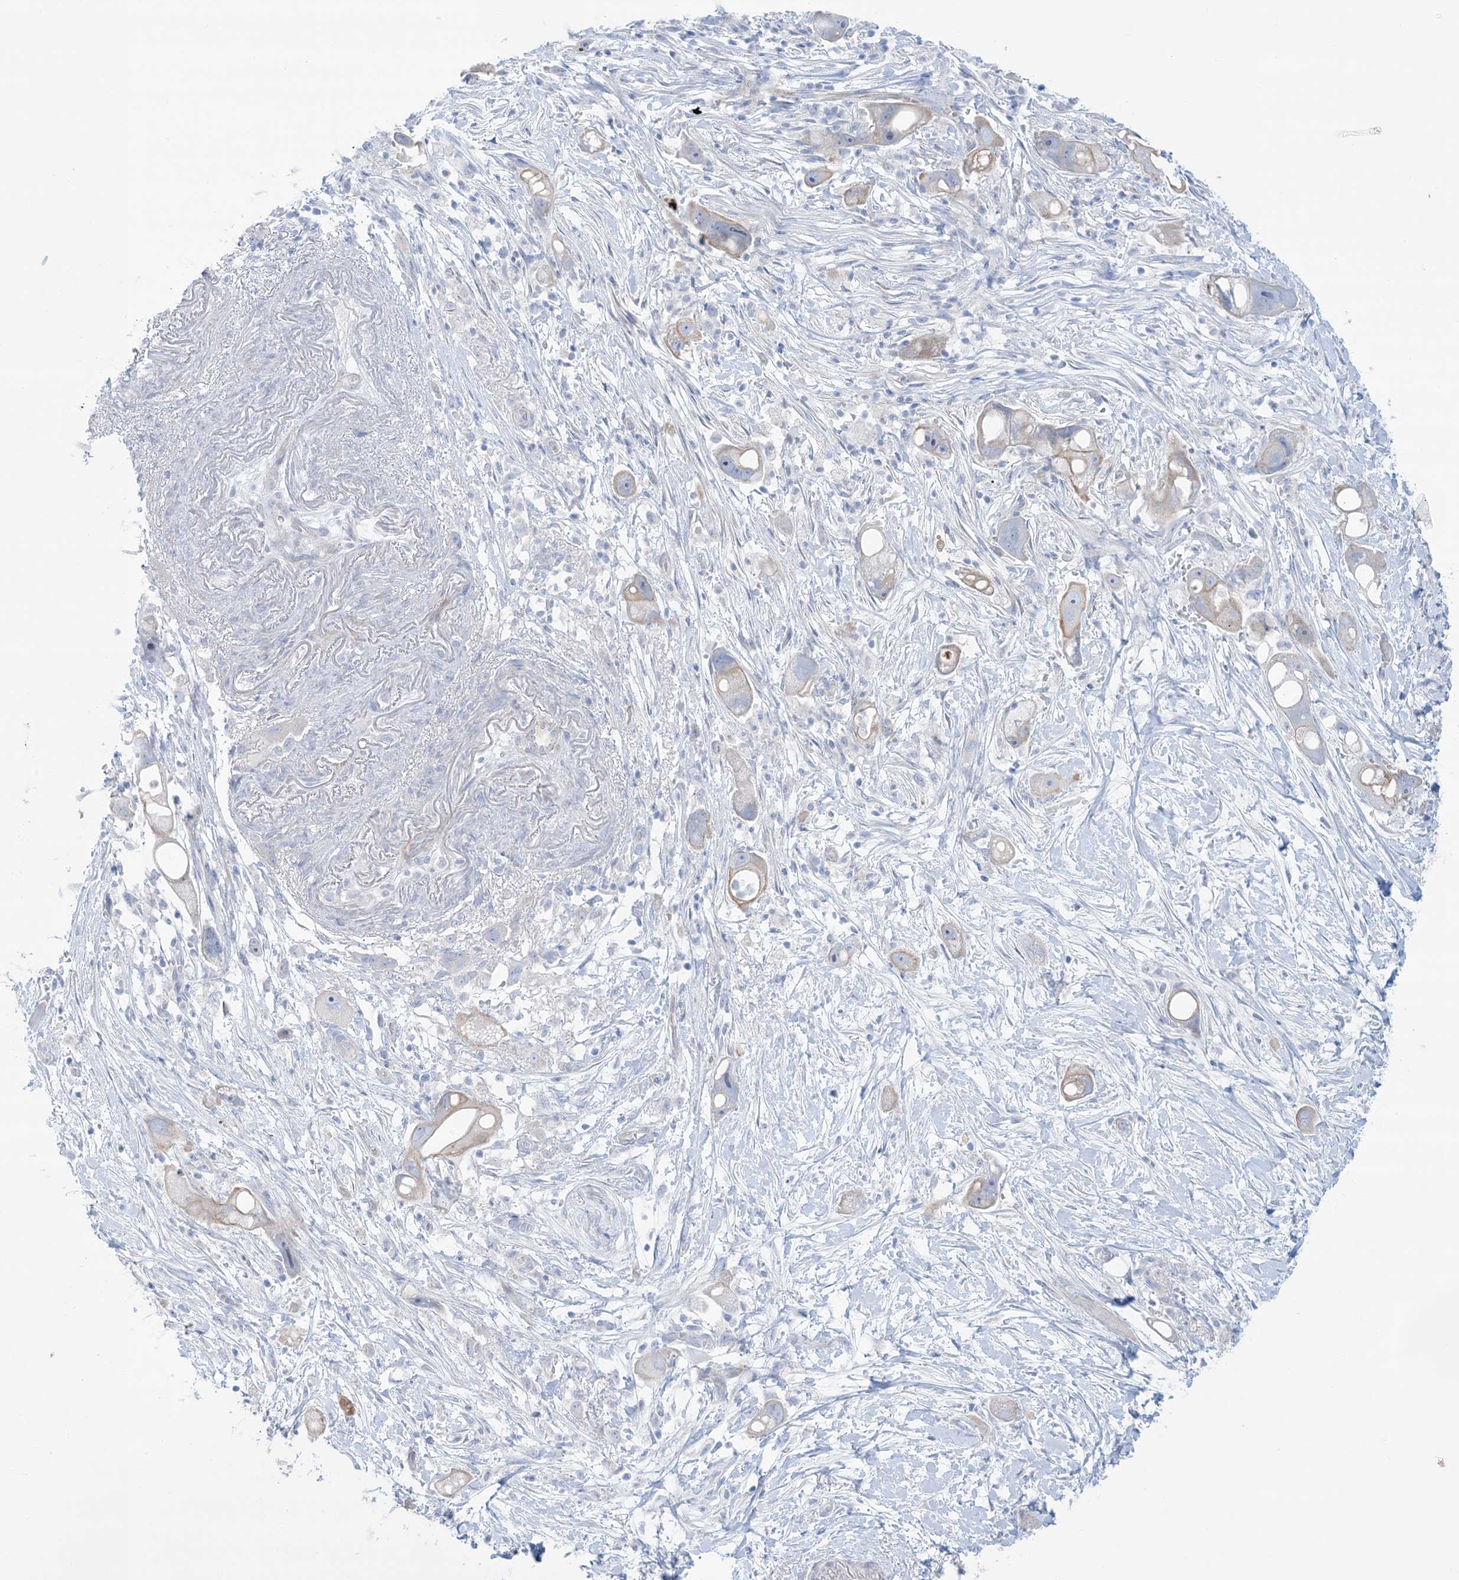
{"staining": {"intensity": "weak", "quantity": "<25%", "location": "cytoplasmic/membranous"}, "tissue": "pancreatic cancer", "cell_type": "Tumor cells", "image_type": "cancer", "snomed": [{"axis": "morphology", "description": "Normal tissue, NOS"}, {"axis": "morphology", "description": "Adenocarcinoma, NOS"}, {"axis": "topography", "description": "Pancreas"}], "caption": "A photomicrograph of human pancreatic adenocarcinoma is negative for staining in tumor cells.", "gene": "ATP11C", "patient": {"sex": "female", "age": 68}}